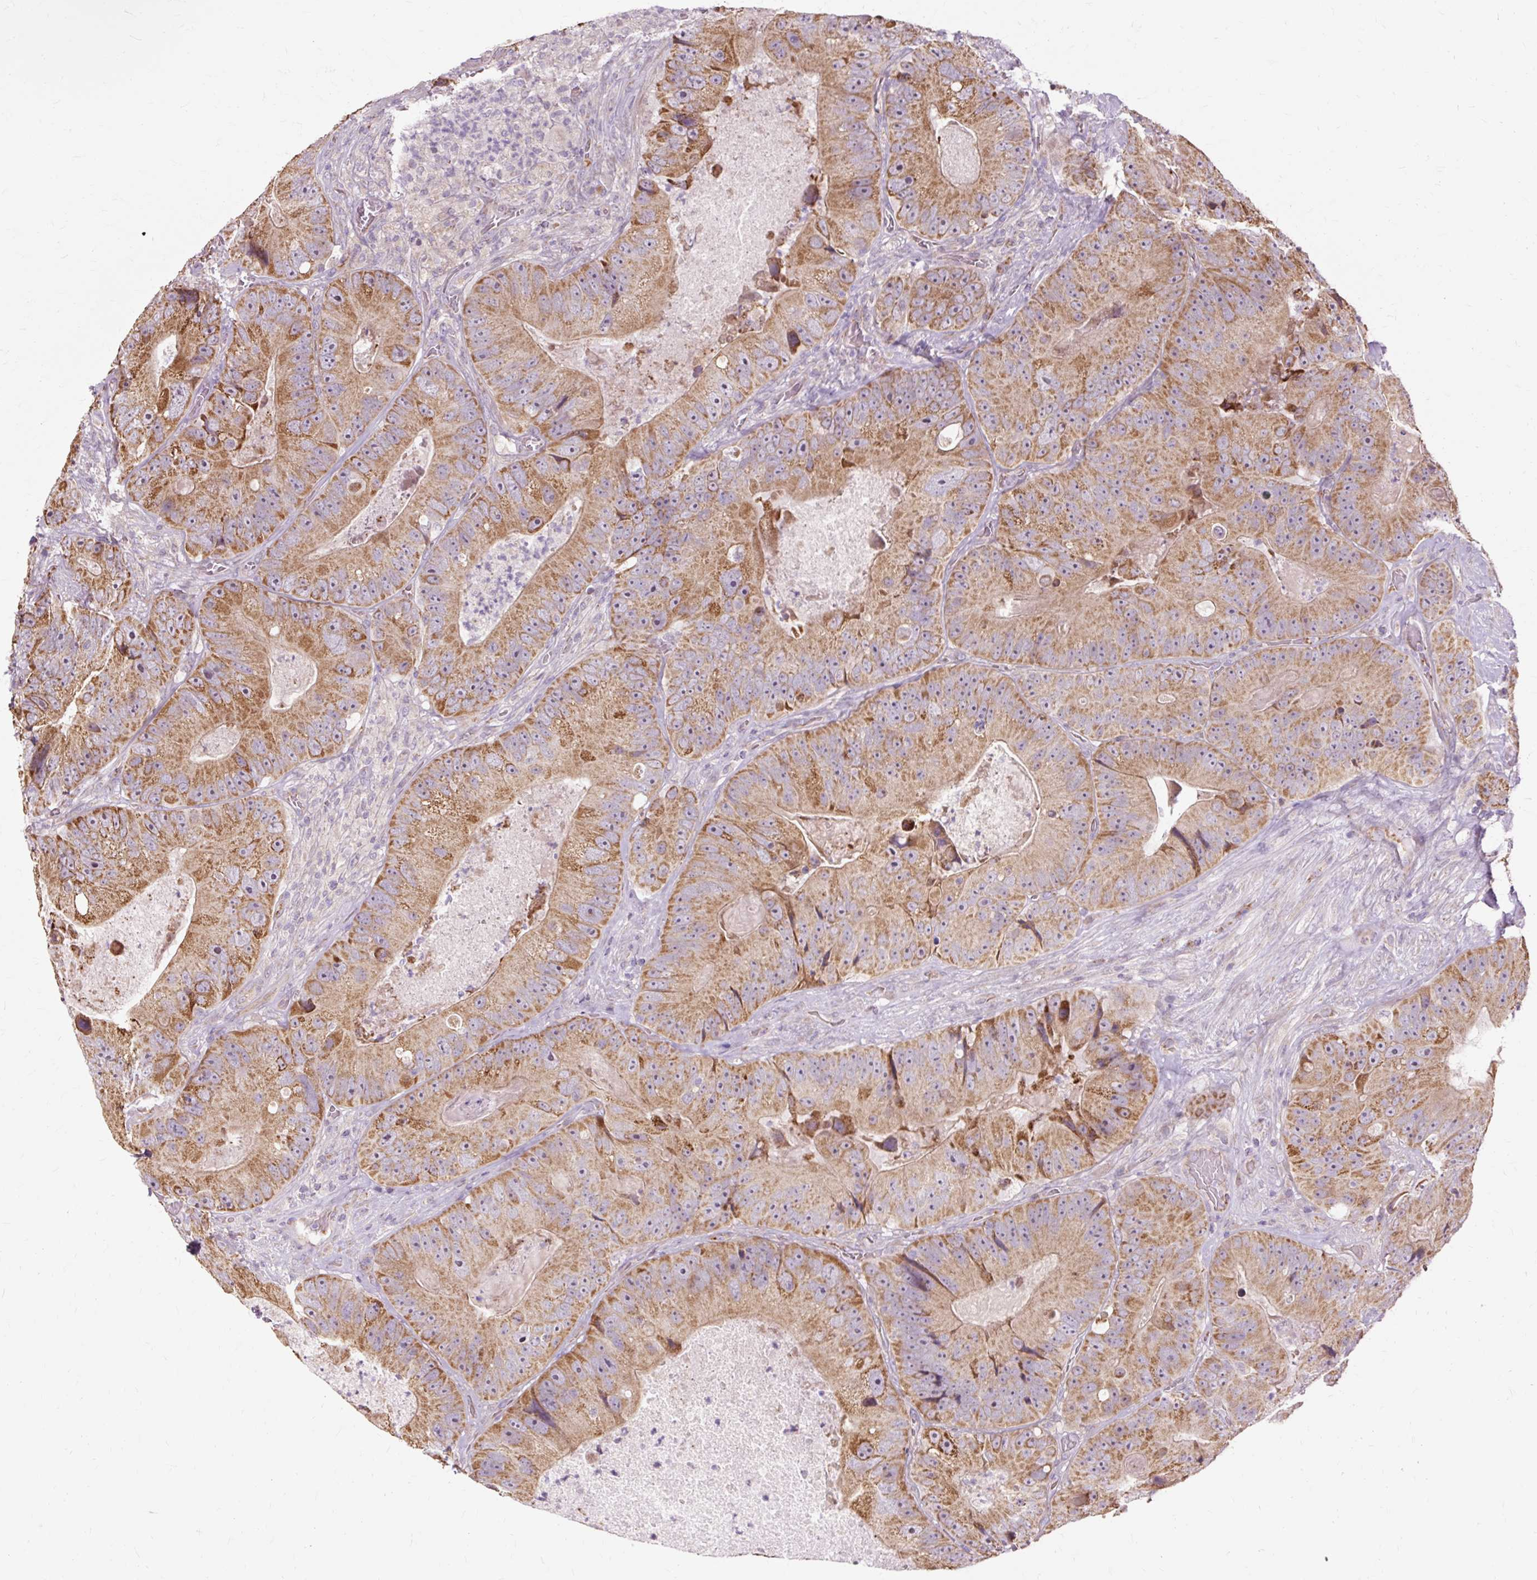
{"staining": {"intensity": "moderate", "quantity": ">75%", "location": "cytoplasmic/membranous"}, "tissue": "colorectal cancer", "cell_type": "Tumor cells", "image_type": "cancer", "snomed": [{"axis": "morphology", "description": "Adenocarcinoma, NOS"}, {"axis": "topography", "description": "Colon"}], "caption": "Moderate cytoplasmic/membranous expression is seen in about >75% of tumor cells in adenocarcinoma (colorectal).", "gene": "PDZD2", "patient": {"sex": "female", "age": 86}}